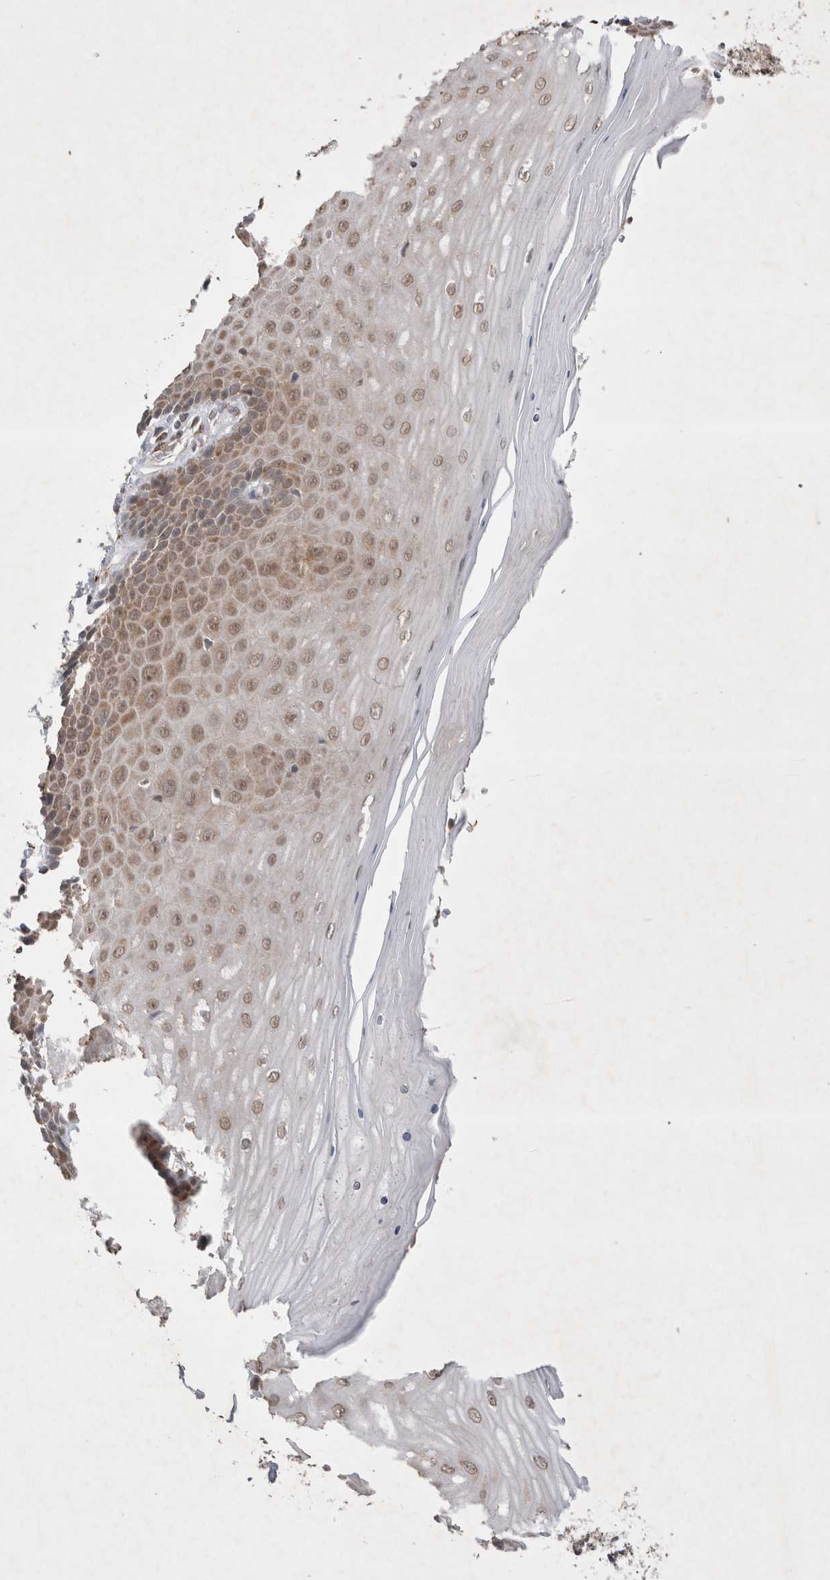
{"staining": {"intensity": "moderate", "quantity": ">75%", "location": "cytoplasmic/membranous,nuclear"}, "tissue": "cervix", "cell_type": "Glandular cells", "image_type": "normal", "snomed": [{"axis": "morphology", "description": "Normal tissue, NOS"}, {"axis": "topography", "description": "Cervix"}], "caption": "An immunohistochemistry histopathology image of benign tissue is shown. Protein staining in brown shows moderate cytoplasmic/membranous,nuclear positivity in cervix within glandular cells.", "gene": "WIPF2", "patient": {"sex": "female", "age": 55}}